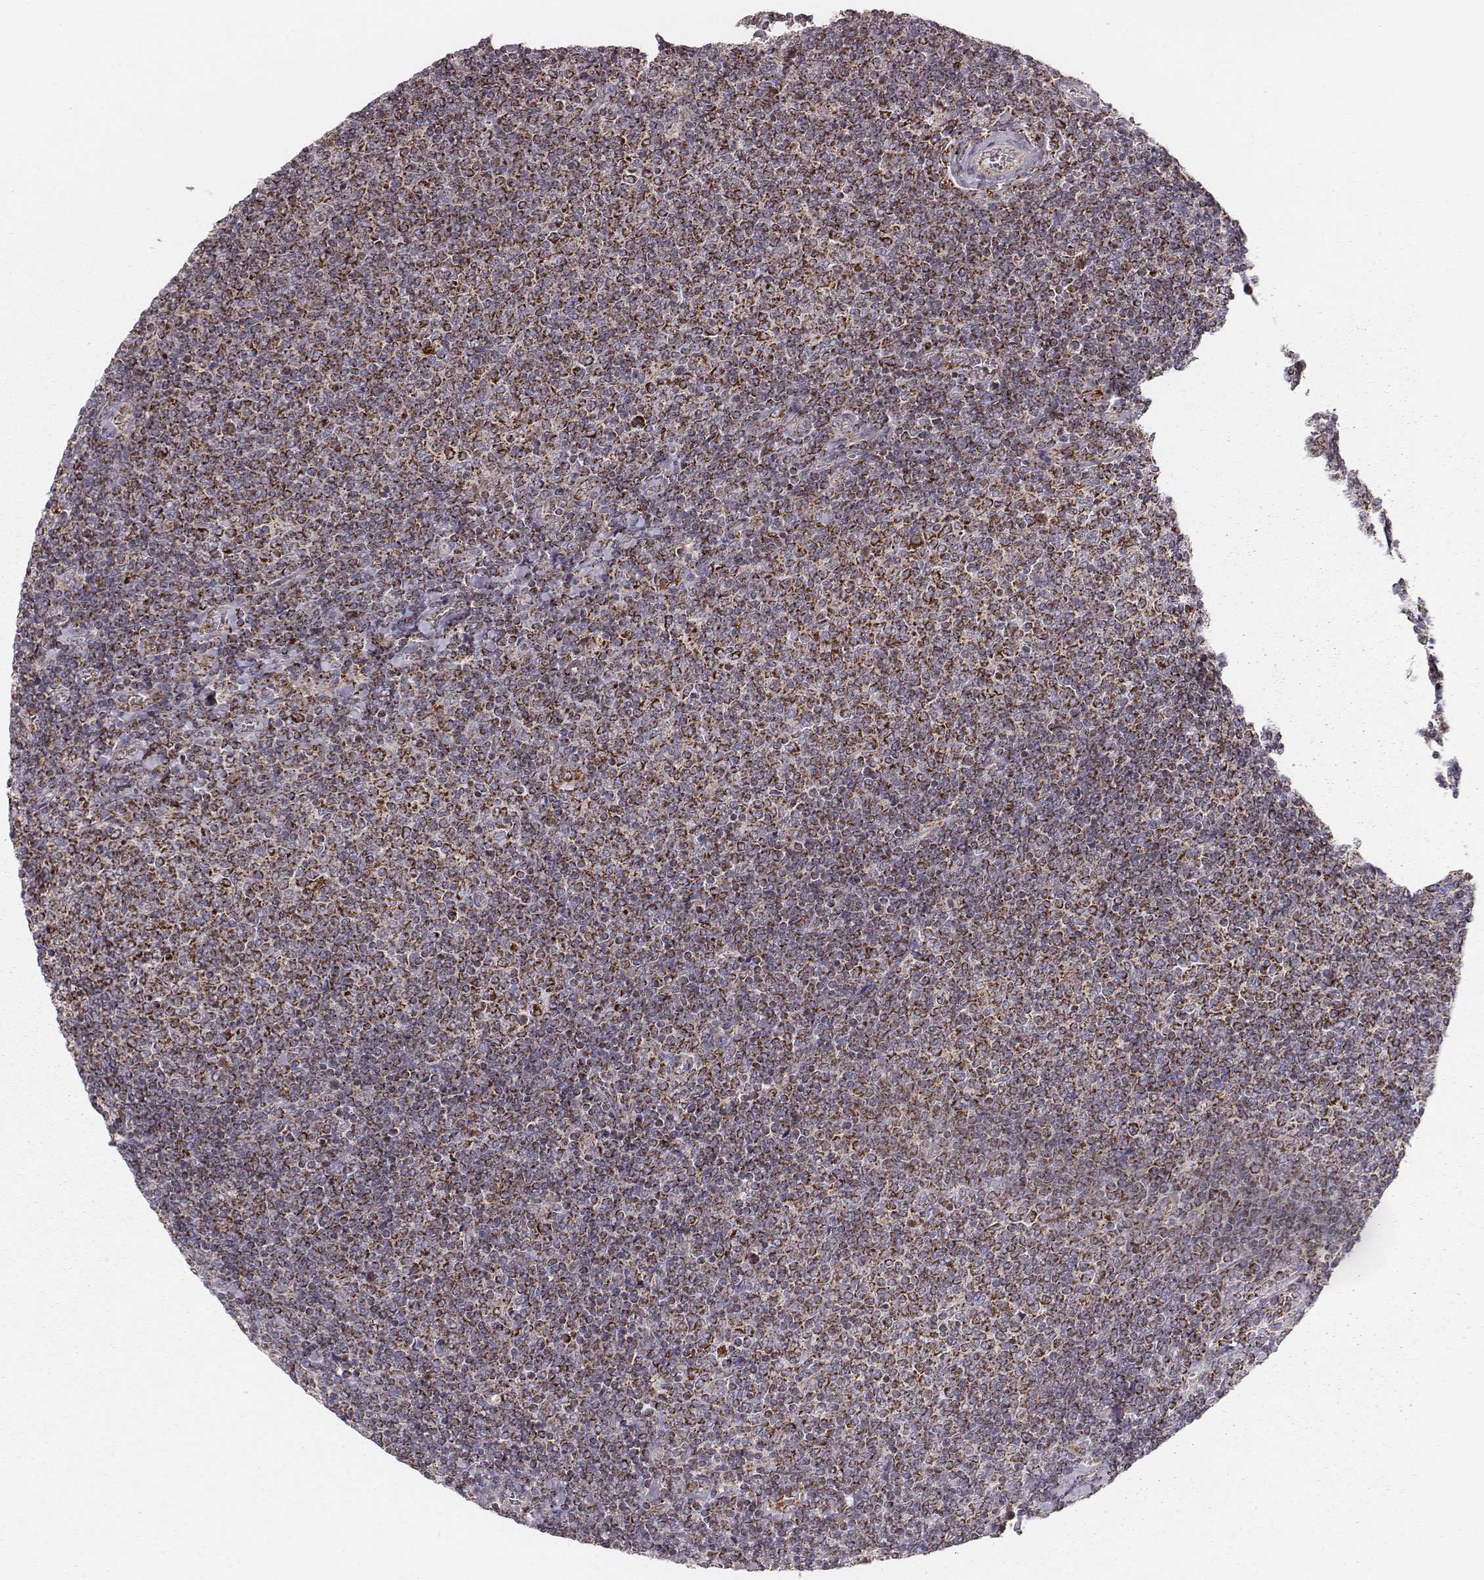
{"staining": {"intensity": "strong", "quantity": ">75%", "location": "cytoplasmic/membranous"}, "tissue": "lymphoma", "cell_type": "Tumor cells", "image_type": "cancer", "snomed": [{"axis": "morphology", "description": "Malignant lymphoma, non-Hodgkin's type, Low grade"}, {"axis": "topography", "description": "Lymph node"}], "caption": "IHC image of low-grade malignant lymphoma, non-Hodgkin's type stained for a protein (brown), which demonstrates high levels of strong cytoplasmic/membranous positivity in approximately >75% of tumor cells.", "gene": "TUFM", "patient": {"sex": "male", "age": 52}}